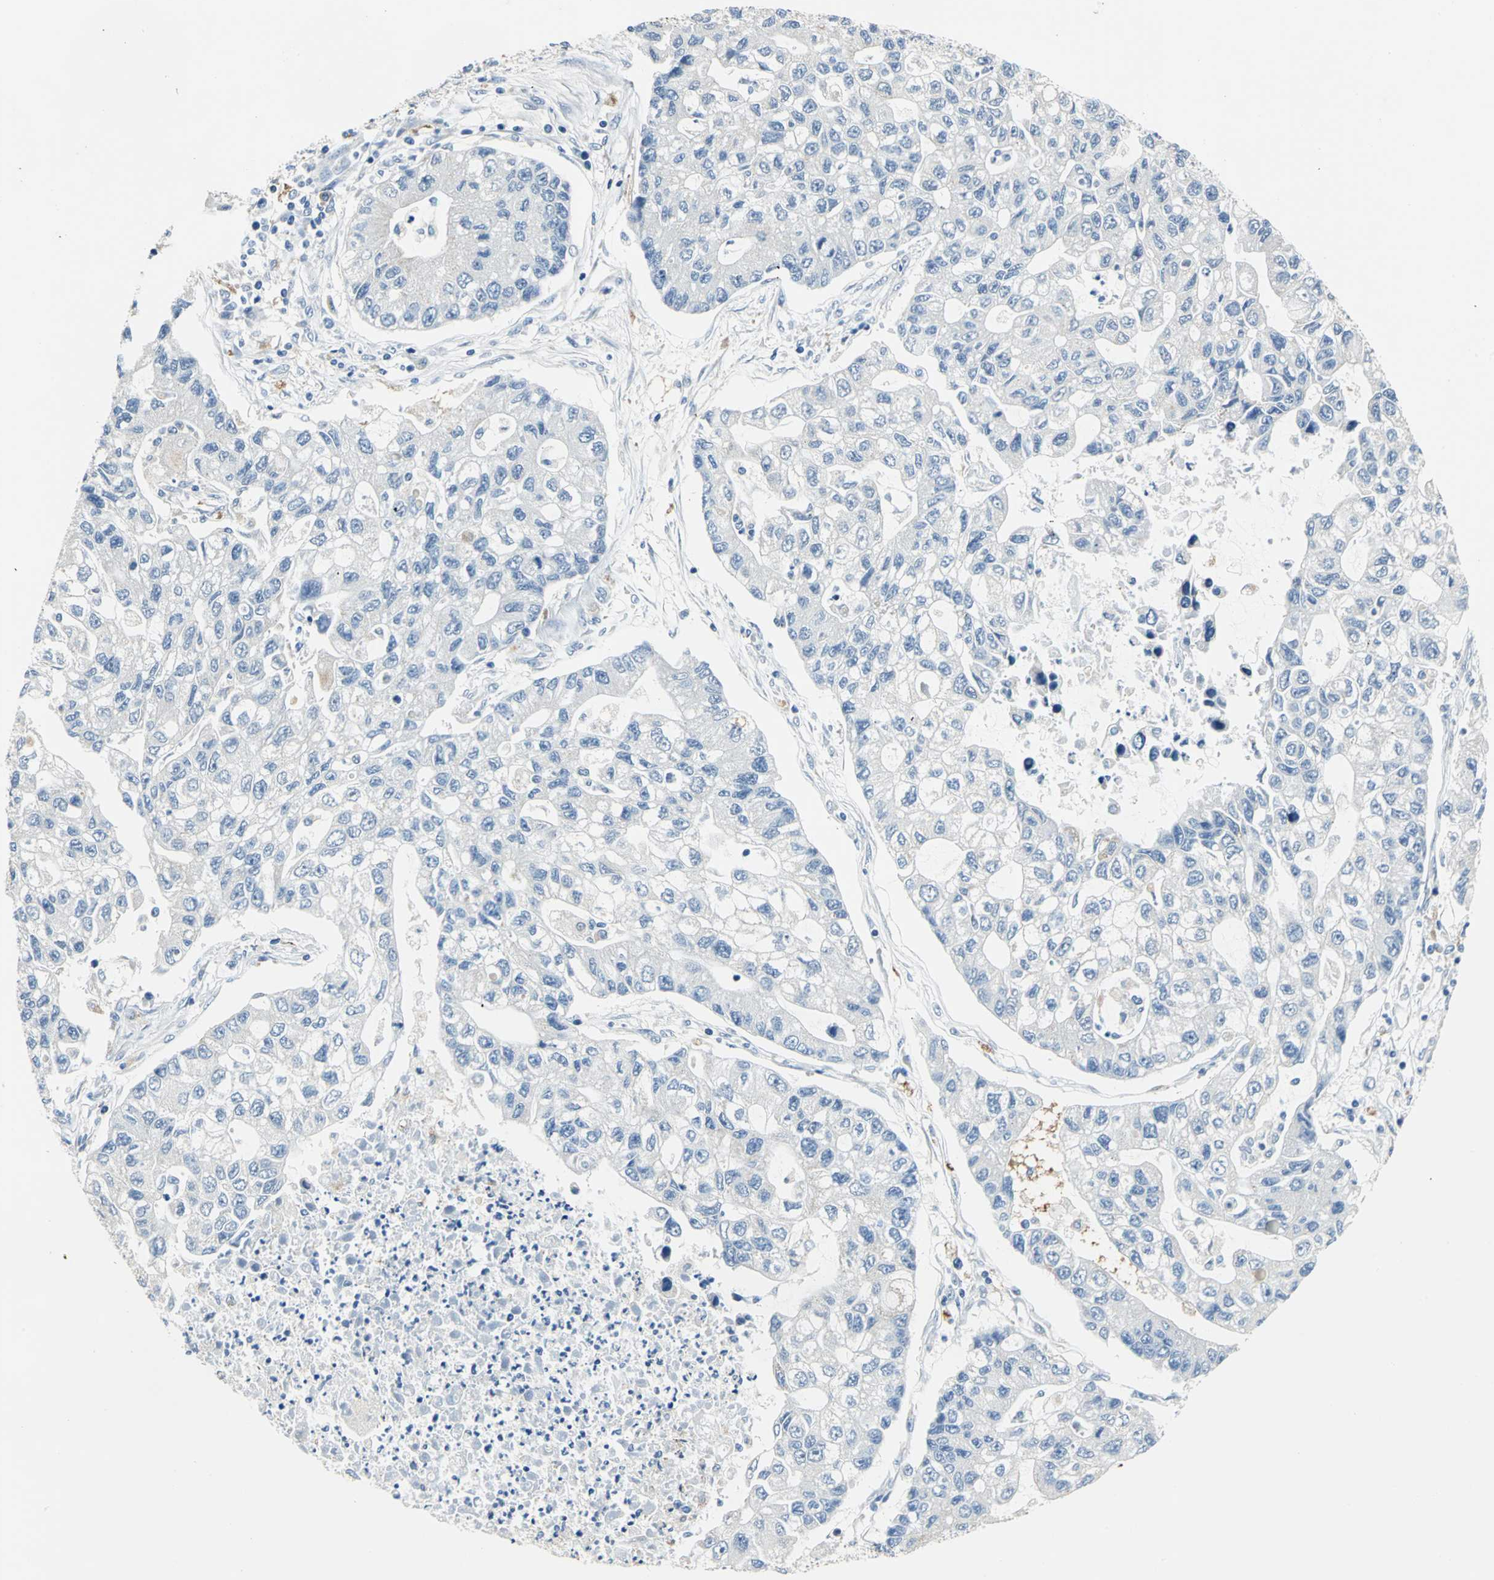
{"staining": {"intensity": "negative", "quantity": "none", "location": "none"}, "tissue": "lung cancer", "cell_type": "Tumor cells", "image_type": "cancer", "snomed": [{"axis": "morphology", "description": "Adenocarcinoma, NOS"}, {"axis": "topography", "description": "Lung"}], "caption": "This is a image of immunohistochemistry (IHC) staining of lung cancer, which shows no expression in tumor cells. (Brightfield microscopy of DAB immunohistochemistry at high magnification).", "gene": "RASD2", "patient": {"sex": "female", "age": 51}}